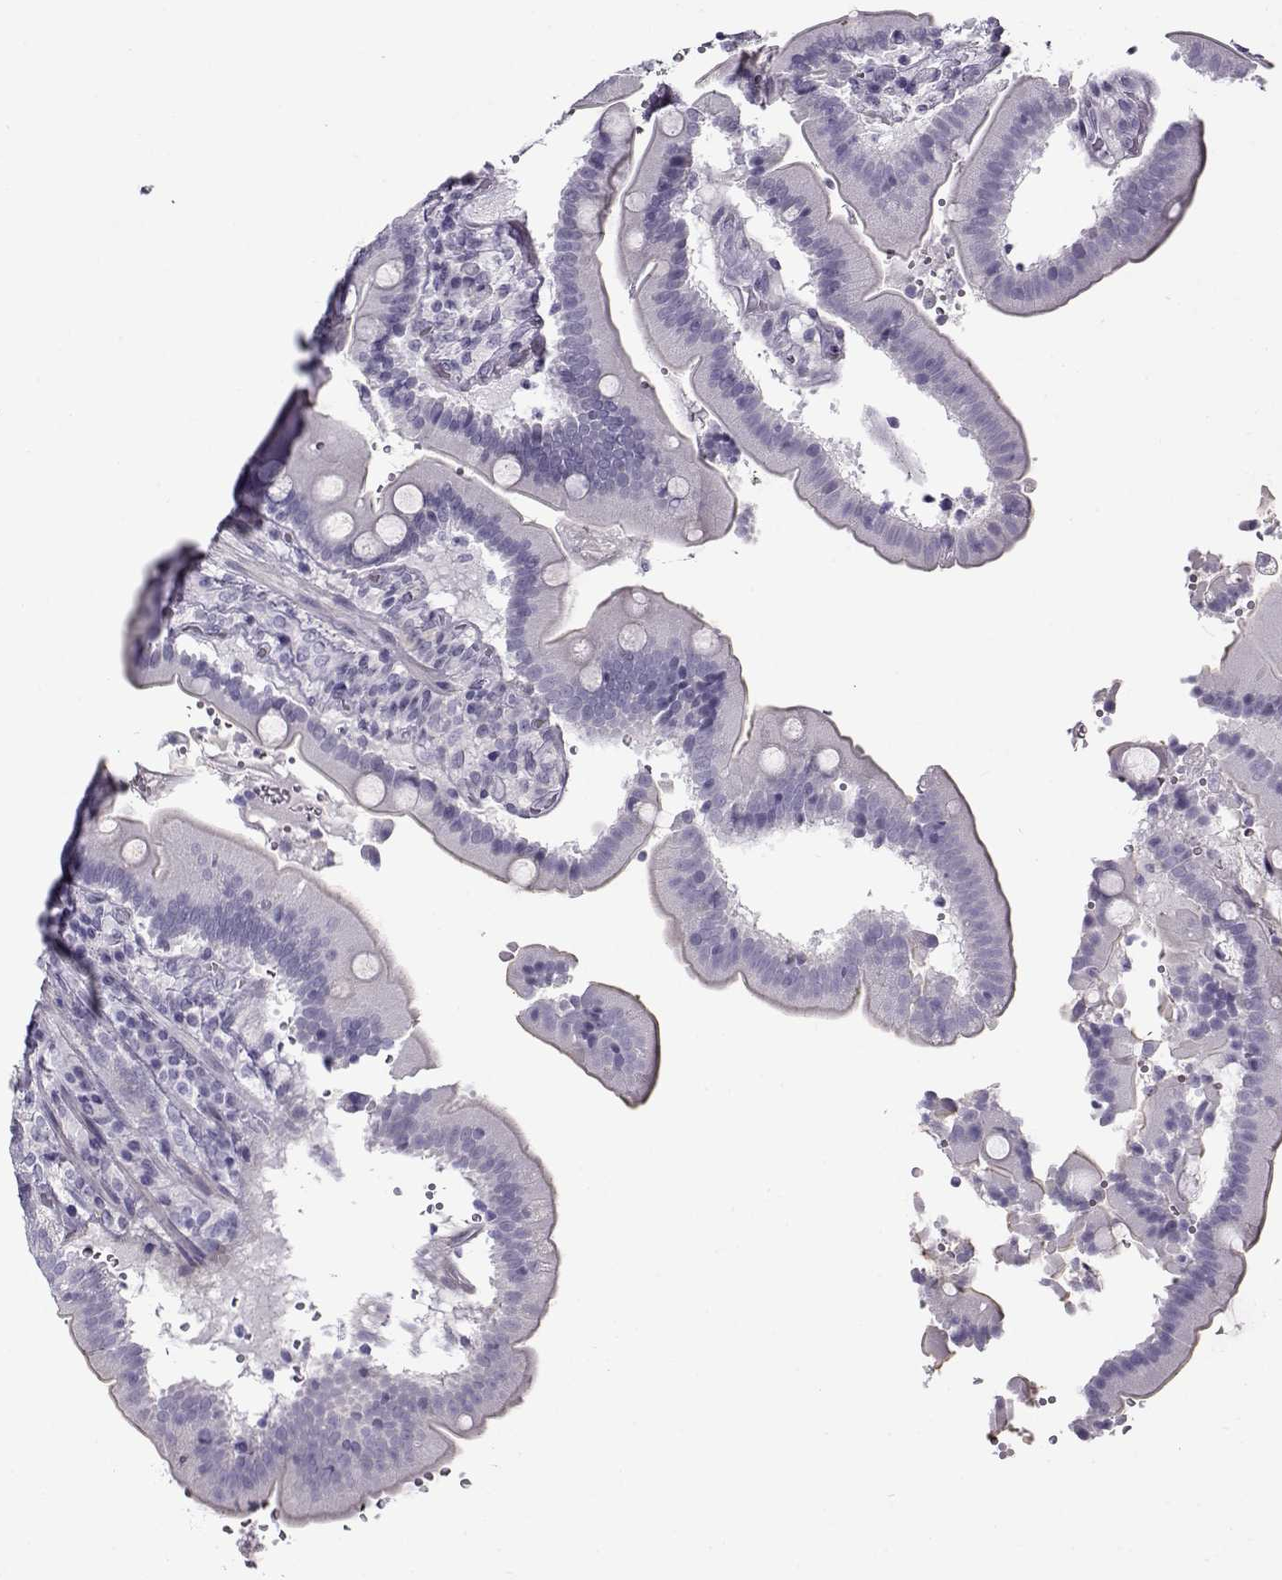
{"staining": {"intensity": "negative", "quantity": "none", "location": "none"}, "tissue": "duodenum", "cell_type": "Glandular cells", "image_type": "normal", "snomed": [{"axis": "morphology", "description": "Normal tissue, NOS"}, {"axis": "topography", "description": "Duodenum"}], "caption": "Photomicrograph shows no protein positivity in glandular cells of benign duodenum. Nuclei are stained in blue.", "gene": "GTSF1L", "patient": {"sex": "female", "age": 62}}